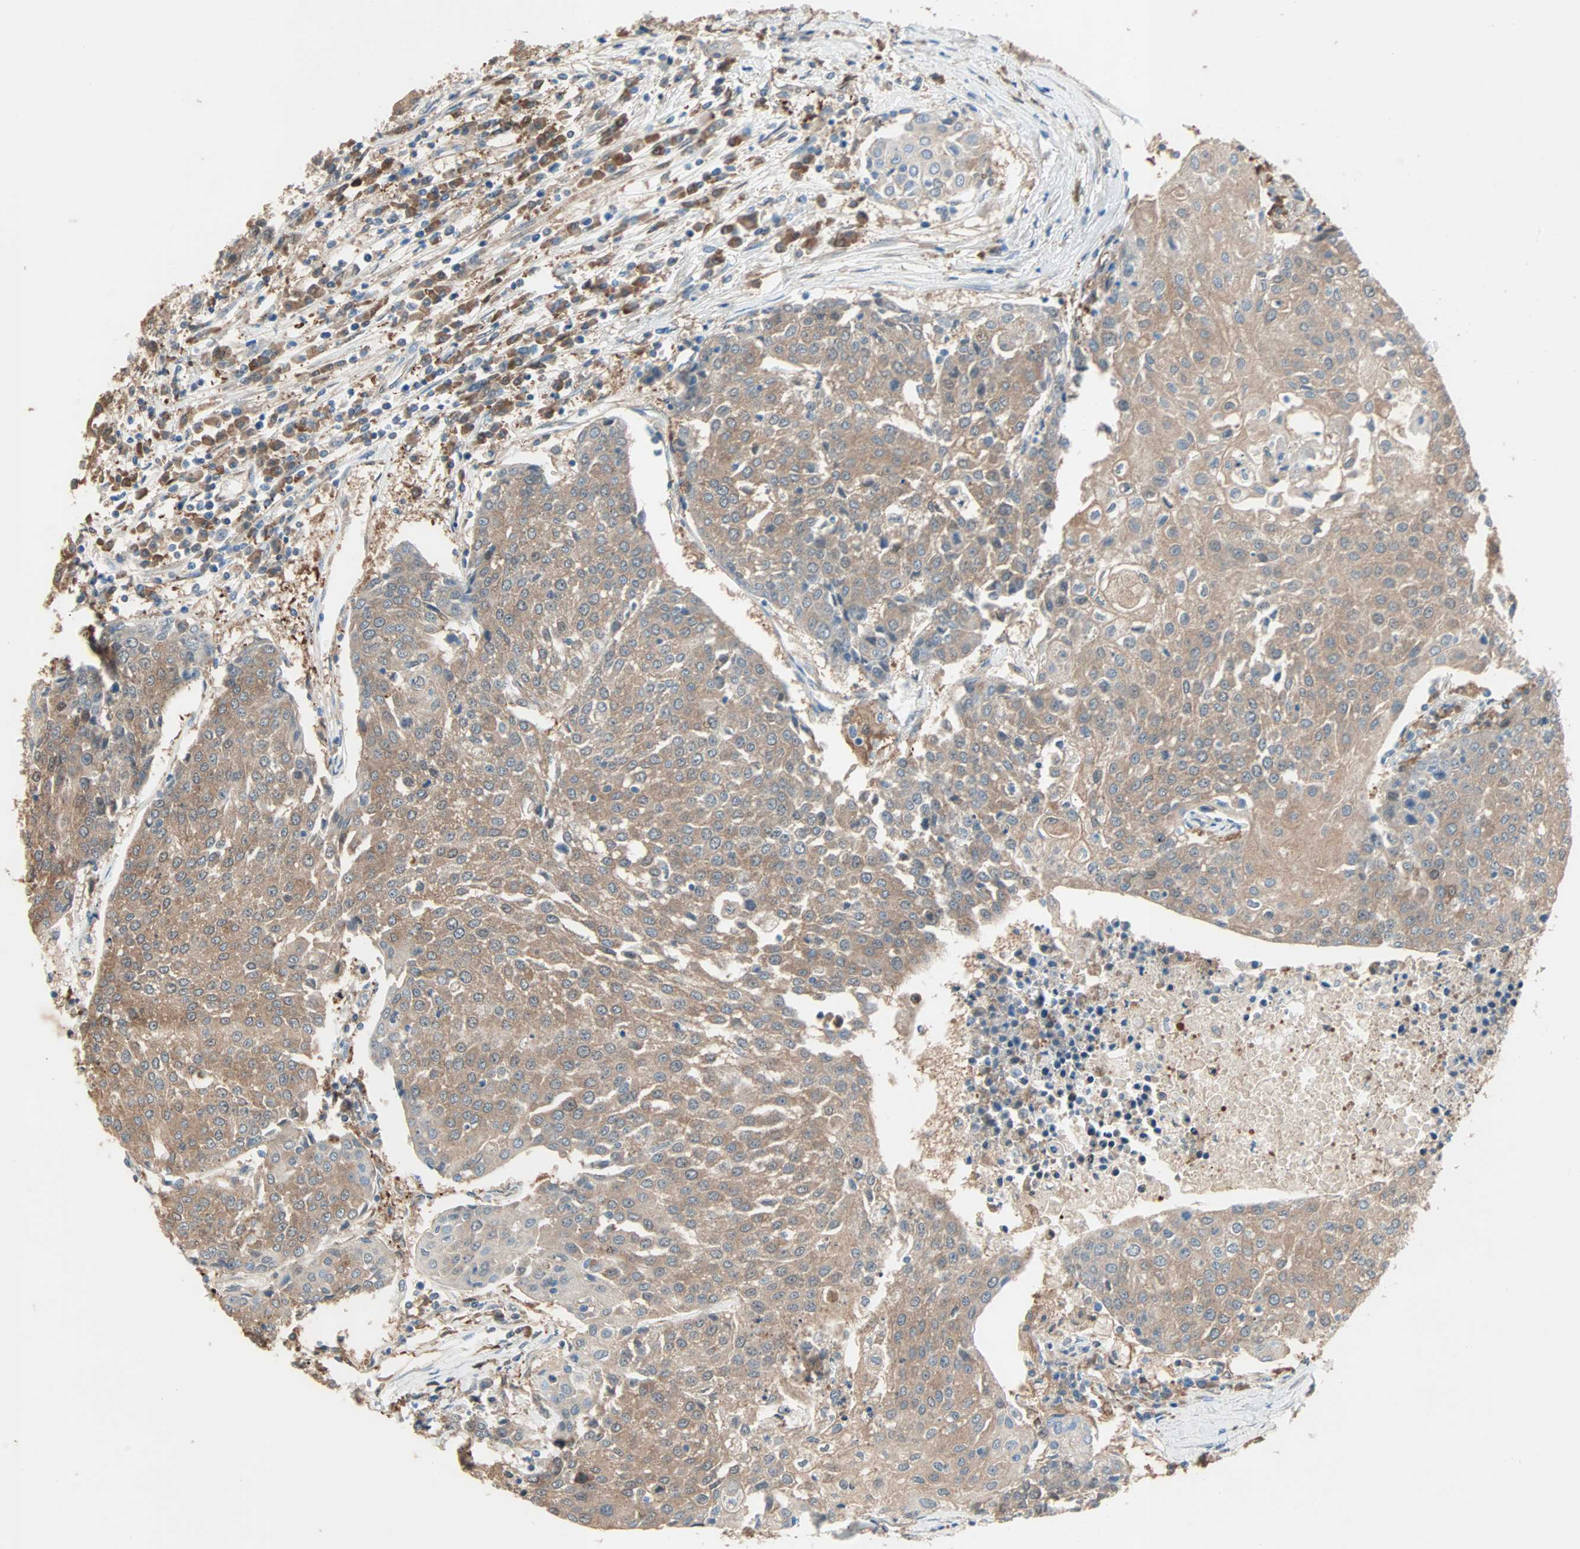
{"staining": {"intensity": "moderate", "quantity": ">75%", "location": "cytoplasmic/membranous"}, "tissue": "urothelial cancer", "cell_type": "Tumor cells", "image_type": "cancer", "snomed": [{"axis": "morphology", "description": "Urothelial carcinoma, High grade"}, {"axis": "topography", "description": "Urinary bladder"}], "caption": "This is a micrograph of immunohistochemistry (IHC) staining of urothelial cancer, which shows moderate staining in the cytoplasmic/membranous of tumor cells.", "gene": "PRDX1", "patient": {"sex": "female", "age": 85}}